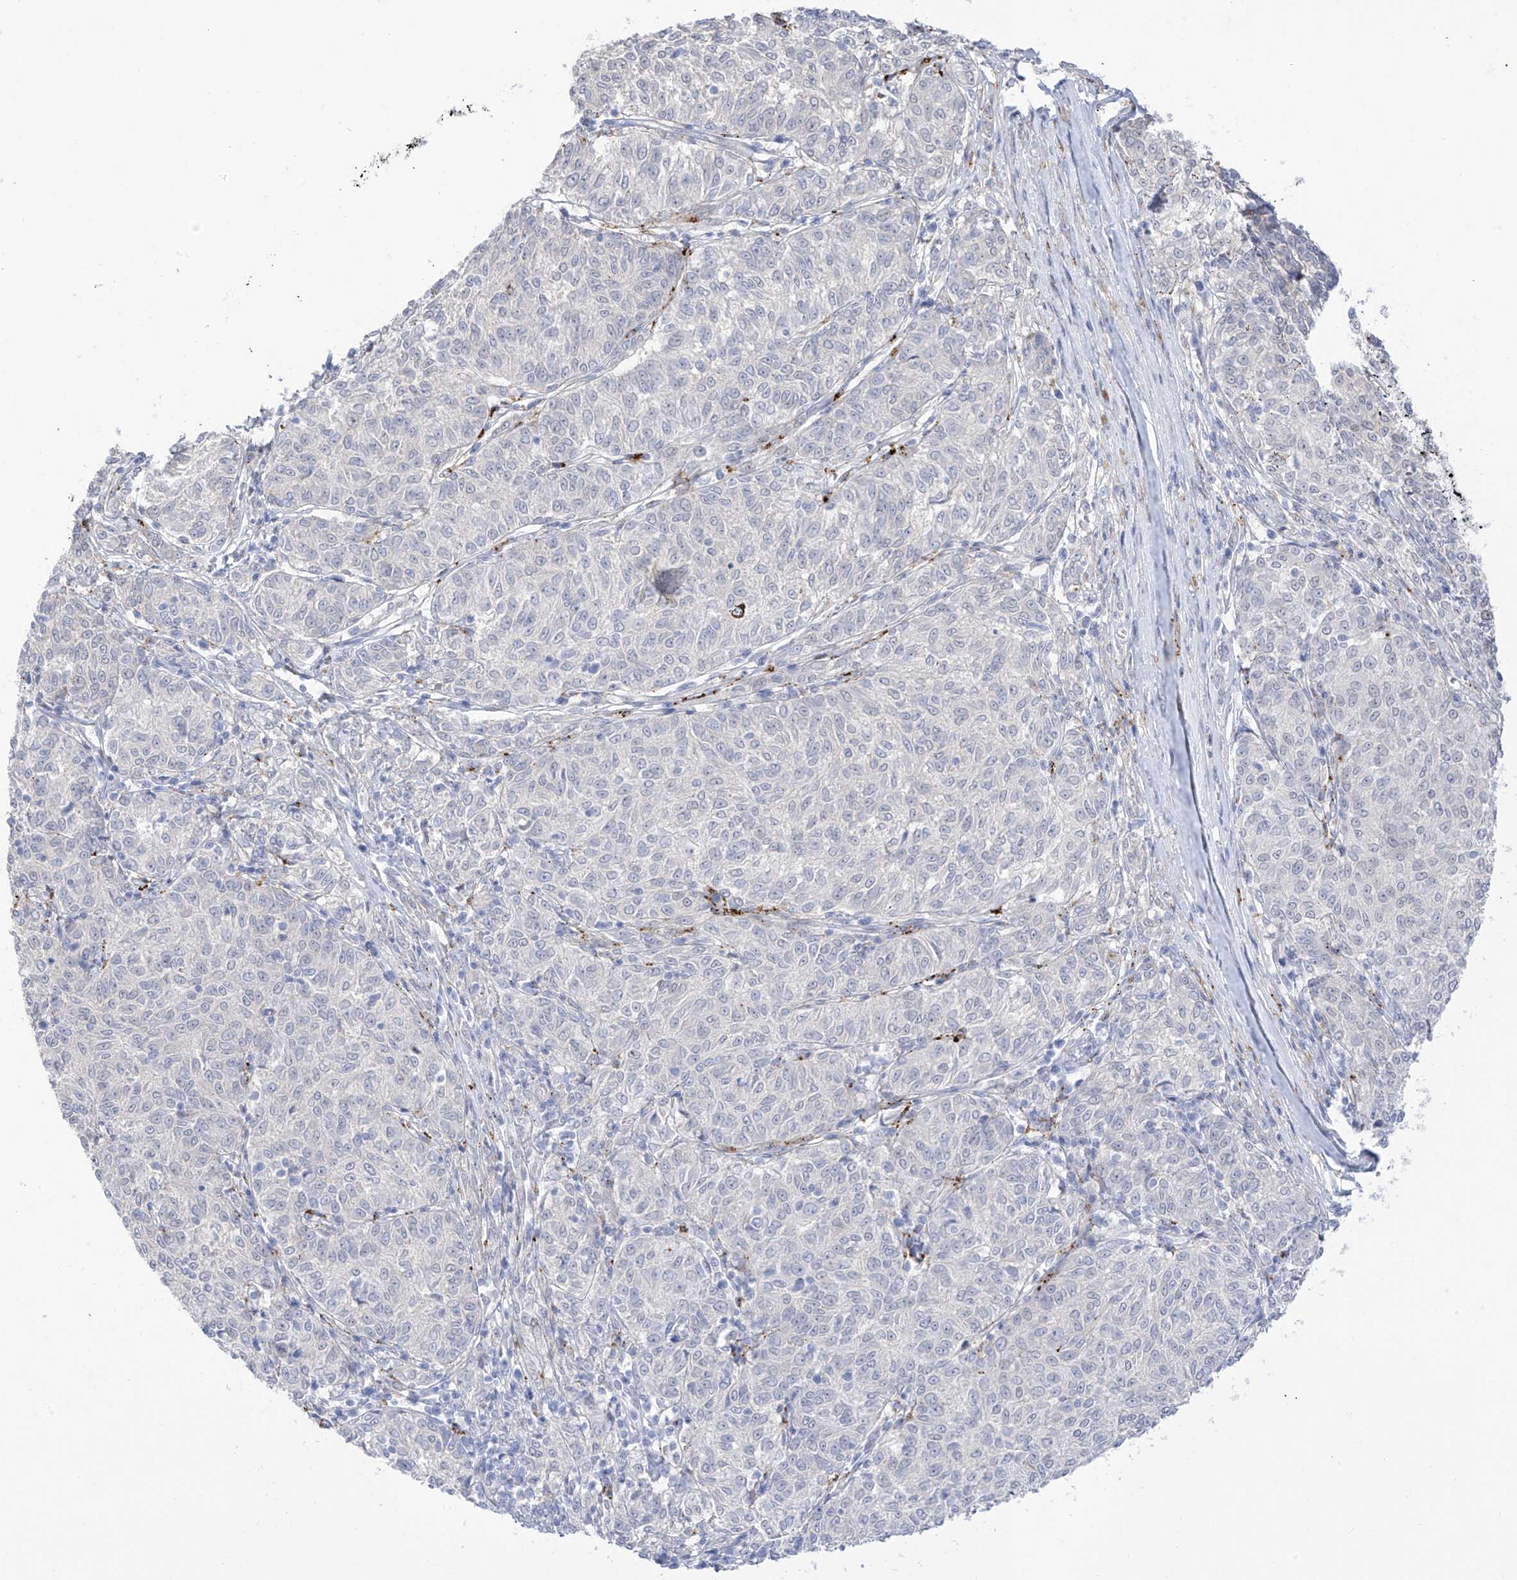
{"staining": {"intensity": "negative", "quantity": "none", "location": "none"}, "tissue": "melanoma", "cell_type": "Tumor cells", "image_type": "cancer", "snomed": [{"axis": "morphology", "description": "Malignant melanoma, NOS"}, {"axis": "topography", "description": "Skin"}], "caption": "Immunohistochemical staining of melanoma demonstrates no significant expression in tumor cells. (DAB (3,3'-diaminobenzidine) IHC with hematoxylin counter stain).", "gene": "PSPH", "patient": {"sex": "female", "age": 72}}